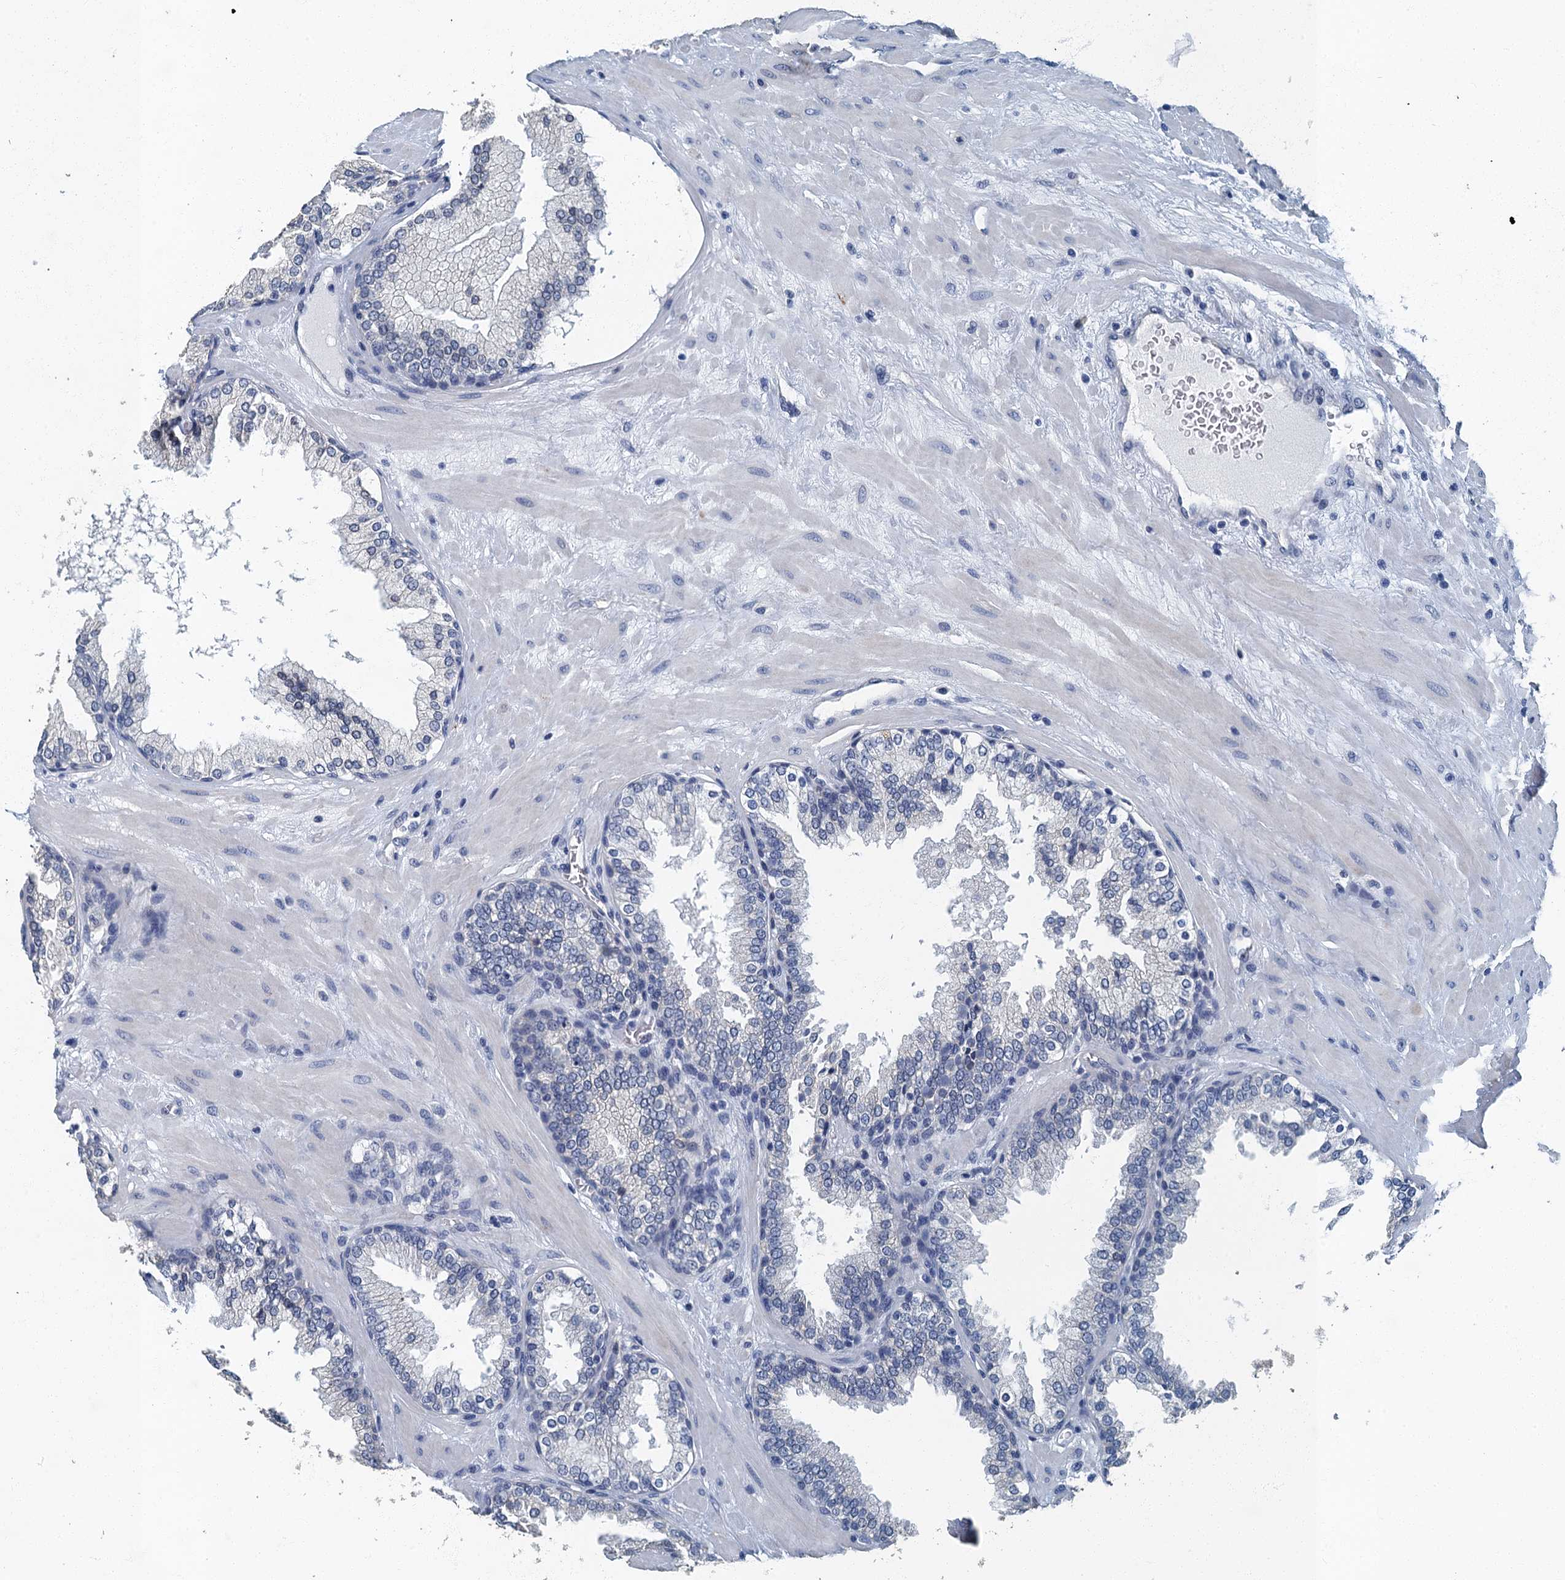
{"staining": {"intensity": "negative", "quantity": "none", "location": "none"}, "tissue": "prostate", "cell_type": "Glandular cells", "image_type": "normal", "snomed": [{"axis": "morphology", "description": "Normal tissue, NOS"}, {"axis": "topography", "description": "Prostate"}], "caption": "A histopathology image of prostate stained for a protein exhibits no brown staining in glandular cells. (Stains: DAB immunohistochemistry (IHC) with hematoxylin counter stain, Microscopy: brightfield microscopy at high magnification).", "gene": "GADL1", "patient": {"sex": "male", "age": 51}}